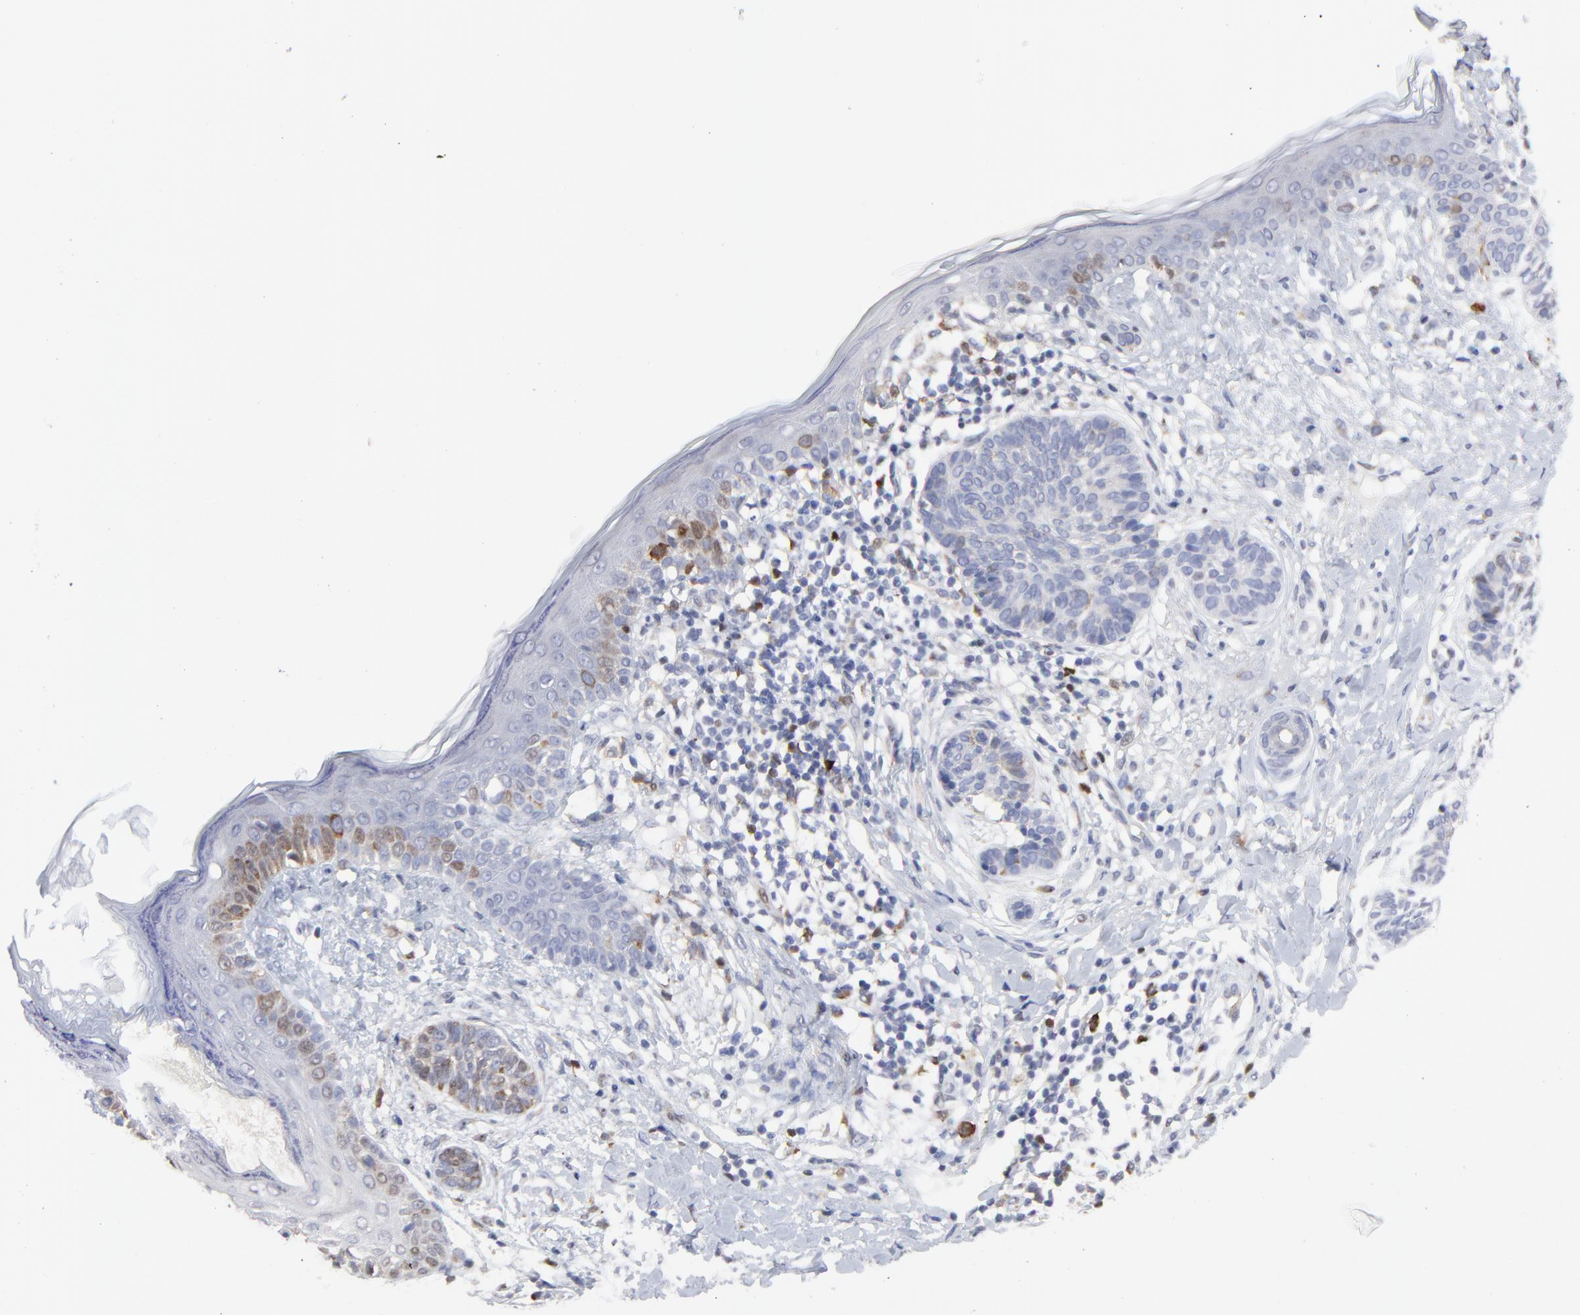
{"staining": {"intensity": "weak", "quantity": "<25%", "location": "cytoplasmic/membranous"}, "tissue": "skin cancer", "cell_type": "Tumor cells", "image_type": "cancer", "snomed": [{"axis": "morphology", "description": "Normal tissue, NOS"}, {"axis": "morphology", "description": "Basal cell carcinoma"}, {"axis": "topography", "description": "Skin"}], "caption": "This image is of basal cell carcinoma (skin) stained with IHC to label a protein in brown with the nuclei are counter-stained blue. There is no staining in tumor cells.", "gene": "NCAPH", "patient": {"sex": "male", "age": 63}}